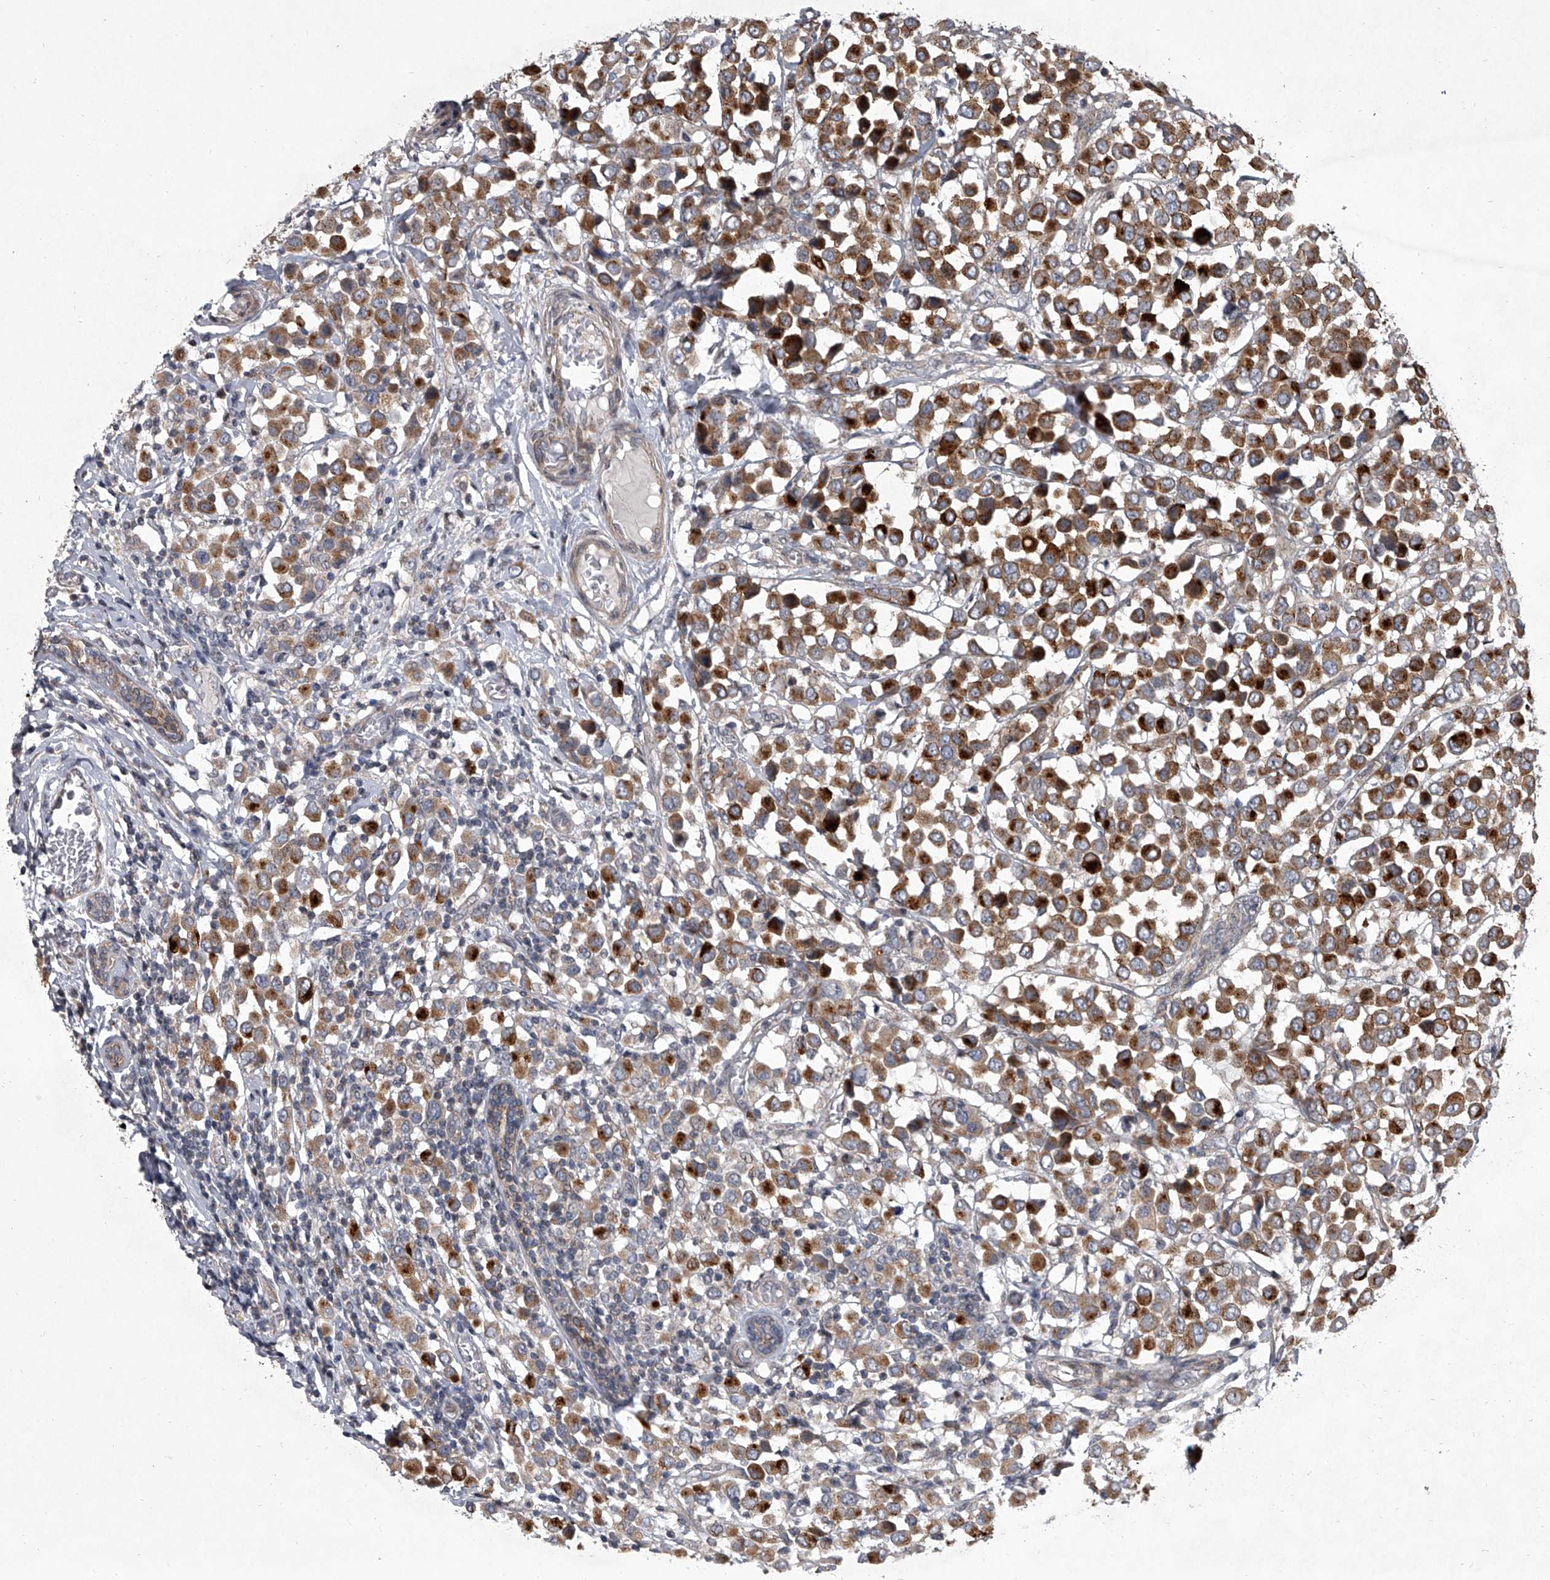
{"staining": {"intensity": "strong", "quantity": ">75%", "location": "cytoplasmic/membranous"}, "tissue": "breast cancer", "cell_type": "Tumor cells", "image_type": "cancer", "snomed": [{"axis": "morphology", "description": "Duct carcinoma"}, {"axis": "topography", "description": "Breast"}], "caption": "Protein analysis of breast cancer tissue reveals strong cytoplasmic/membranous expression in about >75% of tumor cells.", "gene": "HEATR6", "patient": {"sex": "female", "age": 61}}